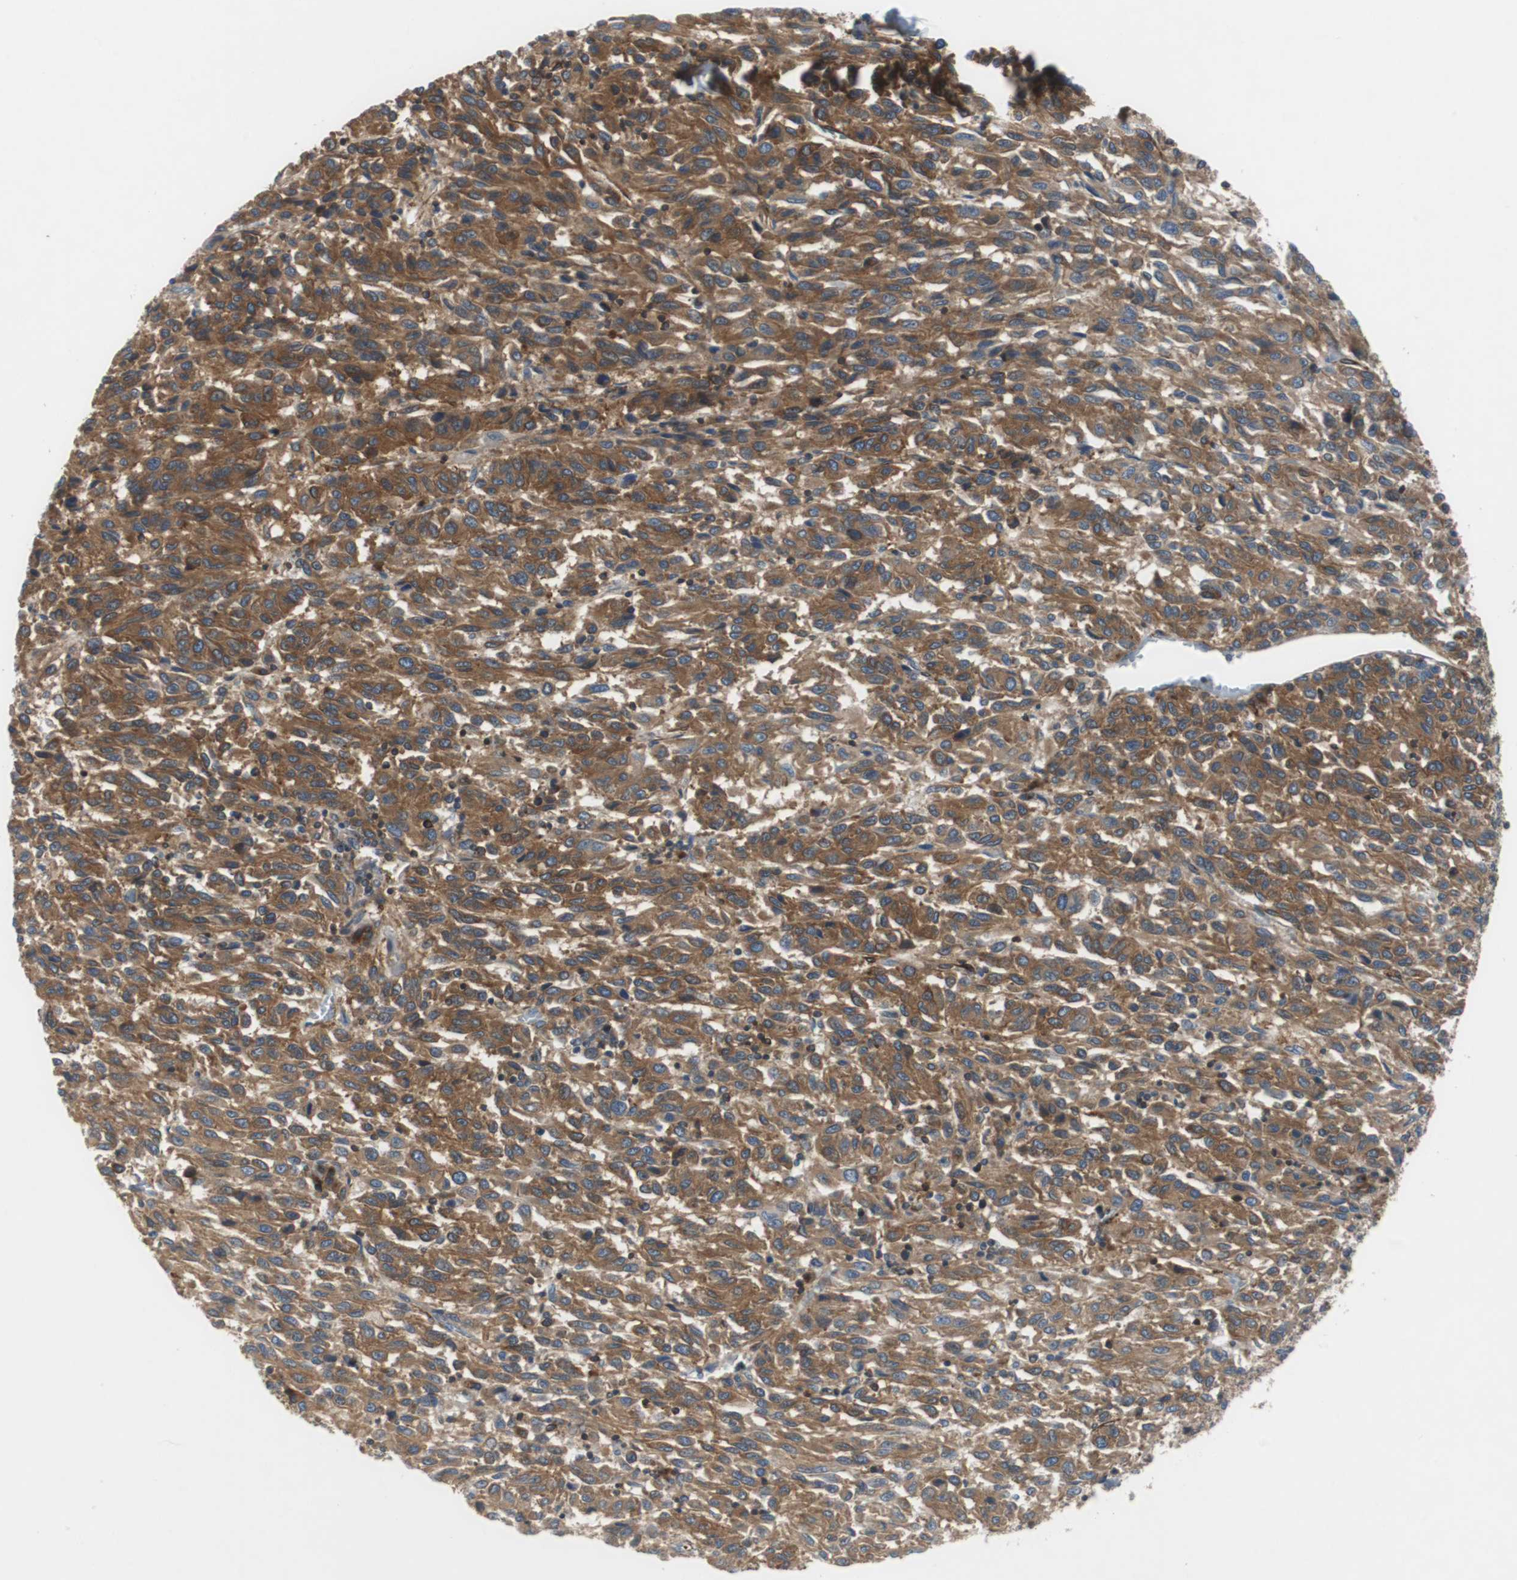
{"staining": {"intensity": "strong", "quantity": ">75%", "location": "cytoplasmic/membranous"}, "tissue": "melanoma", "cell_type": "Tumor cells", "image_type": "cancer", "snomed": [{"axis": "morphology", "description": "Malignant melanoma, Metastatic site"}, {"axis": "topography", "description": "Lung"}], "caption": "Approximately >75% of tumor cells in melanoma display strong cytoplasmic/membranous protein positivity as visualized by brown immunohistochemical staining.", "gene": "GYS1", "patient": {"sex": "male", "age": 64}}